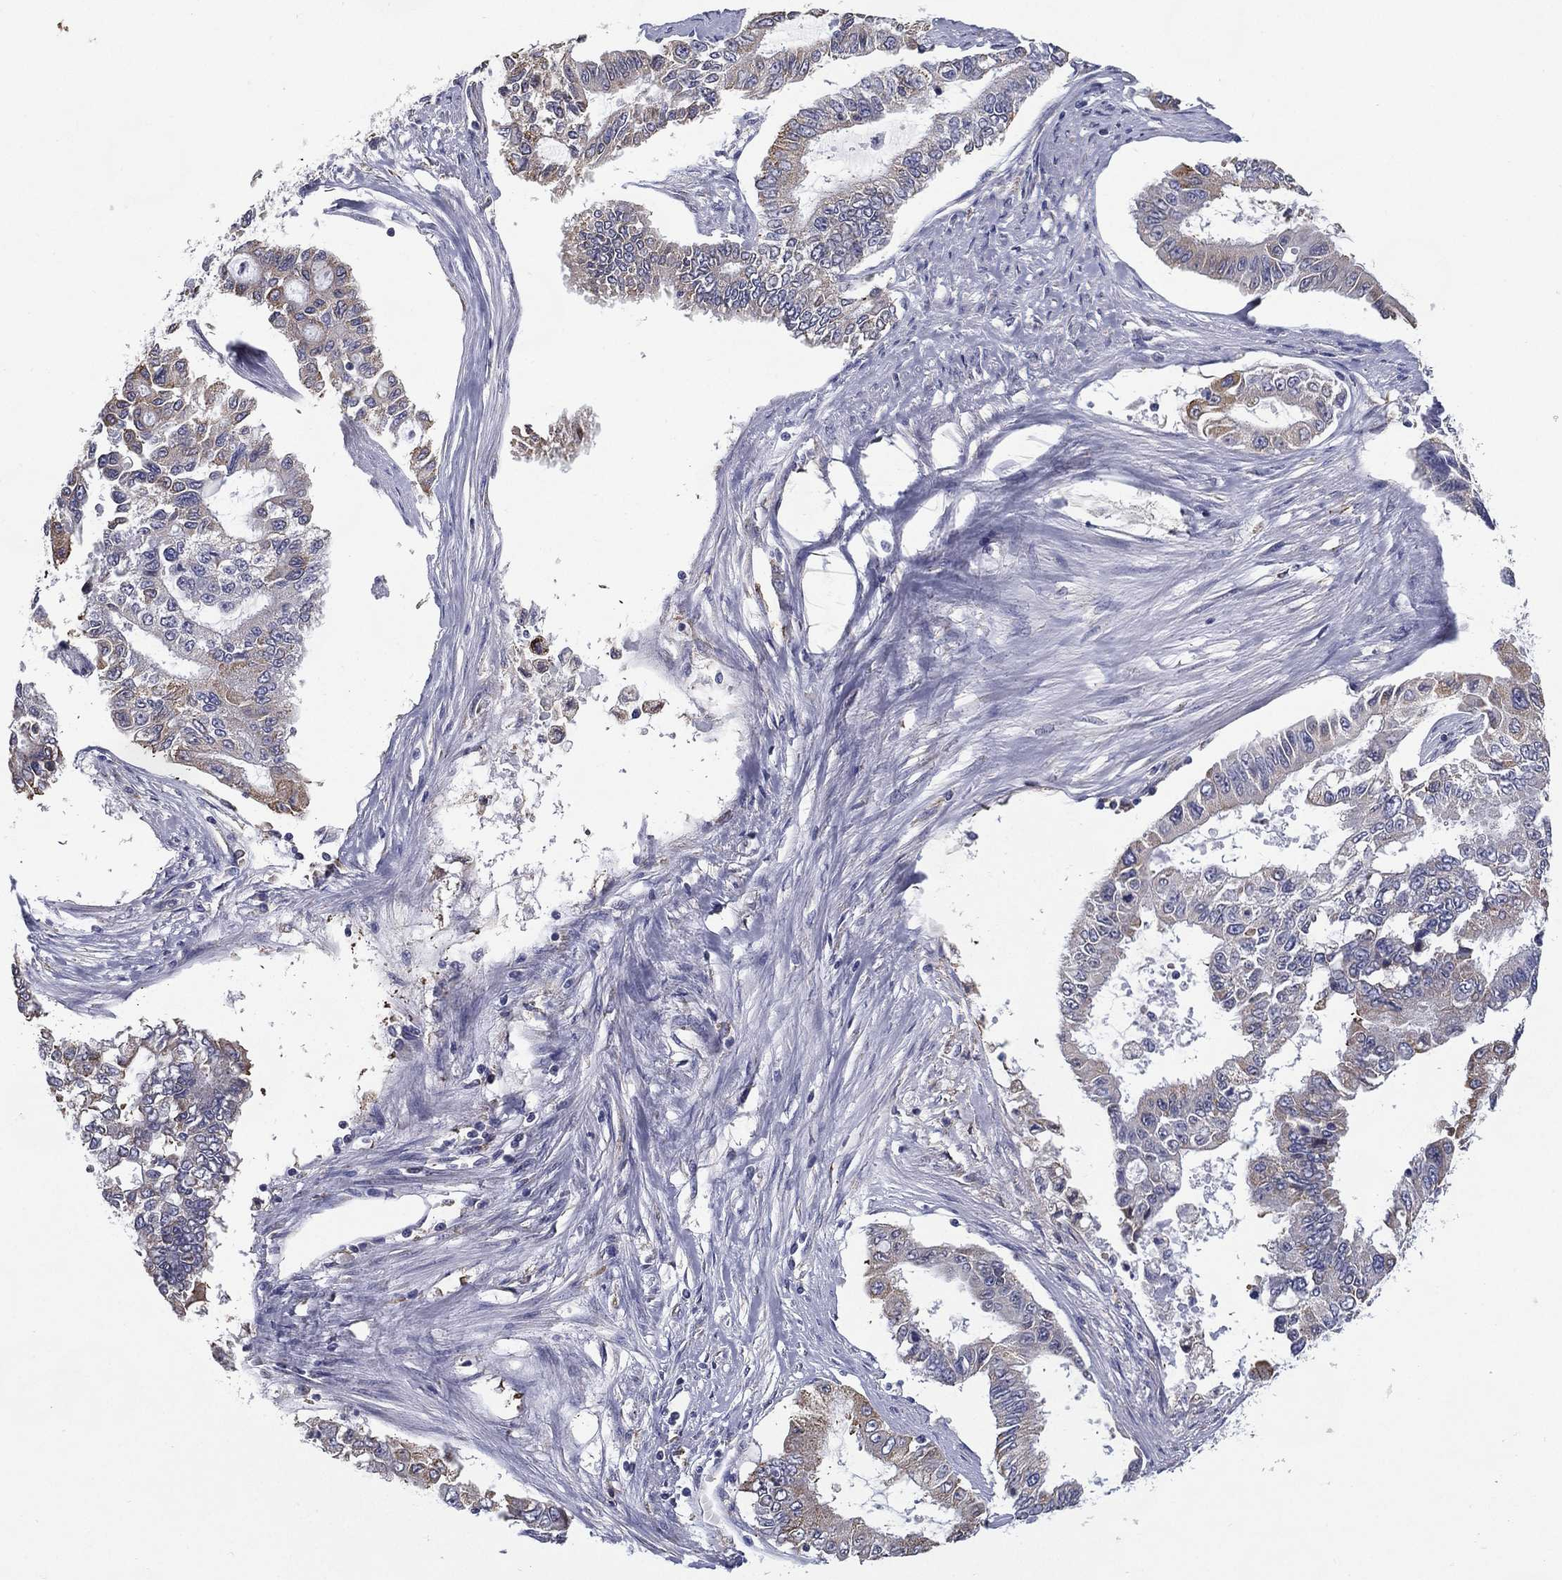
{"staining": {"intensity": "weak", "quantity": "<25%", "location": "cytoplasmic/membranous"}, "tissue": "endometrial cancer", "cell_type": "Tumor cells", "image_type": "cancer", "snomed": [{"axis": "morphology", "description": "Adenocarcinoma, NOS"}, {"axis": "topography", "description": "Uterus"}], "caption": "Immunohistochemical staining of adenocarcinoma (endometrial) shows no significant staining in tumor cells.", "gene": "C19orf18", "patient": {"sex": "female", "age": 59}}